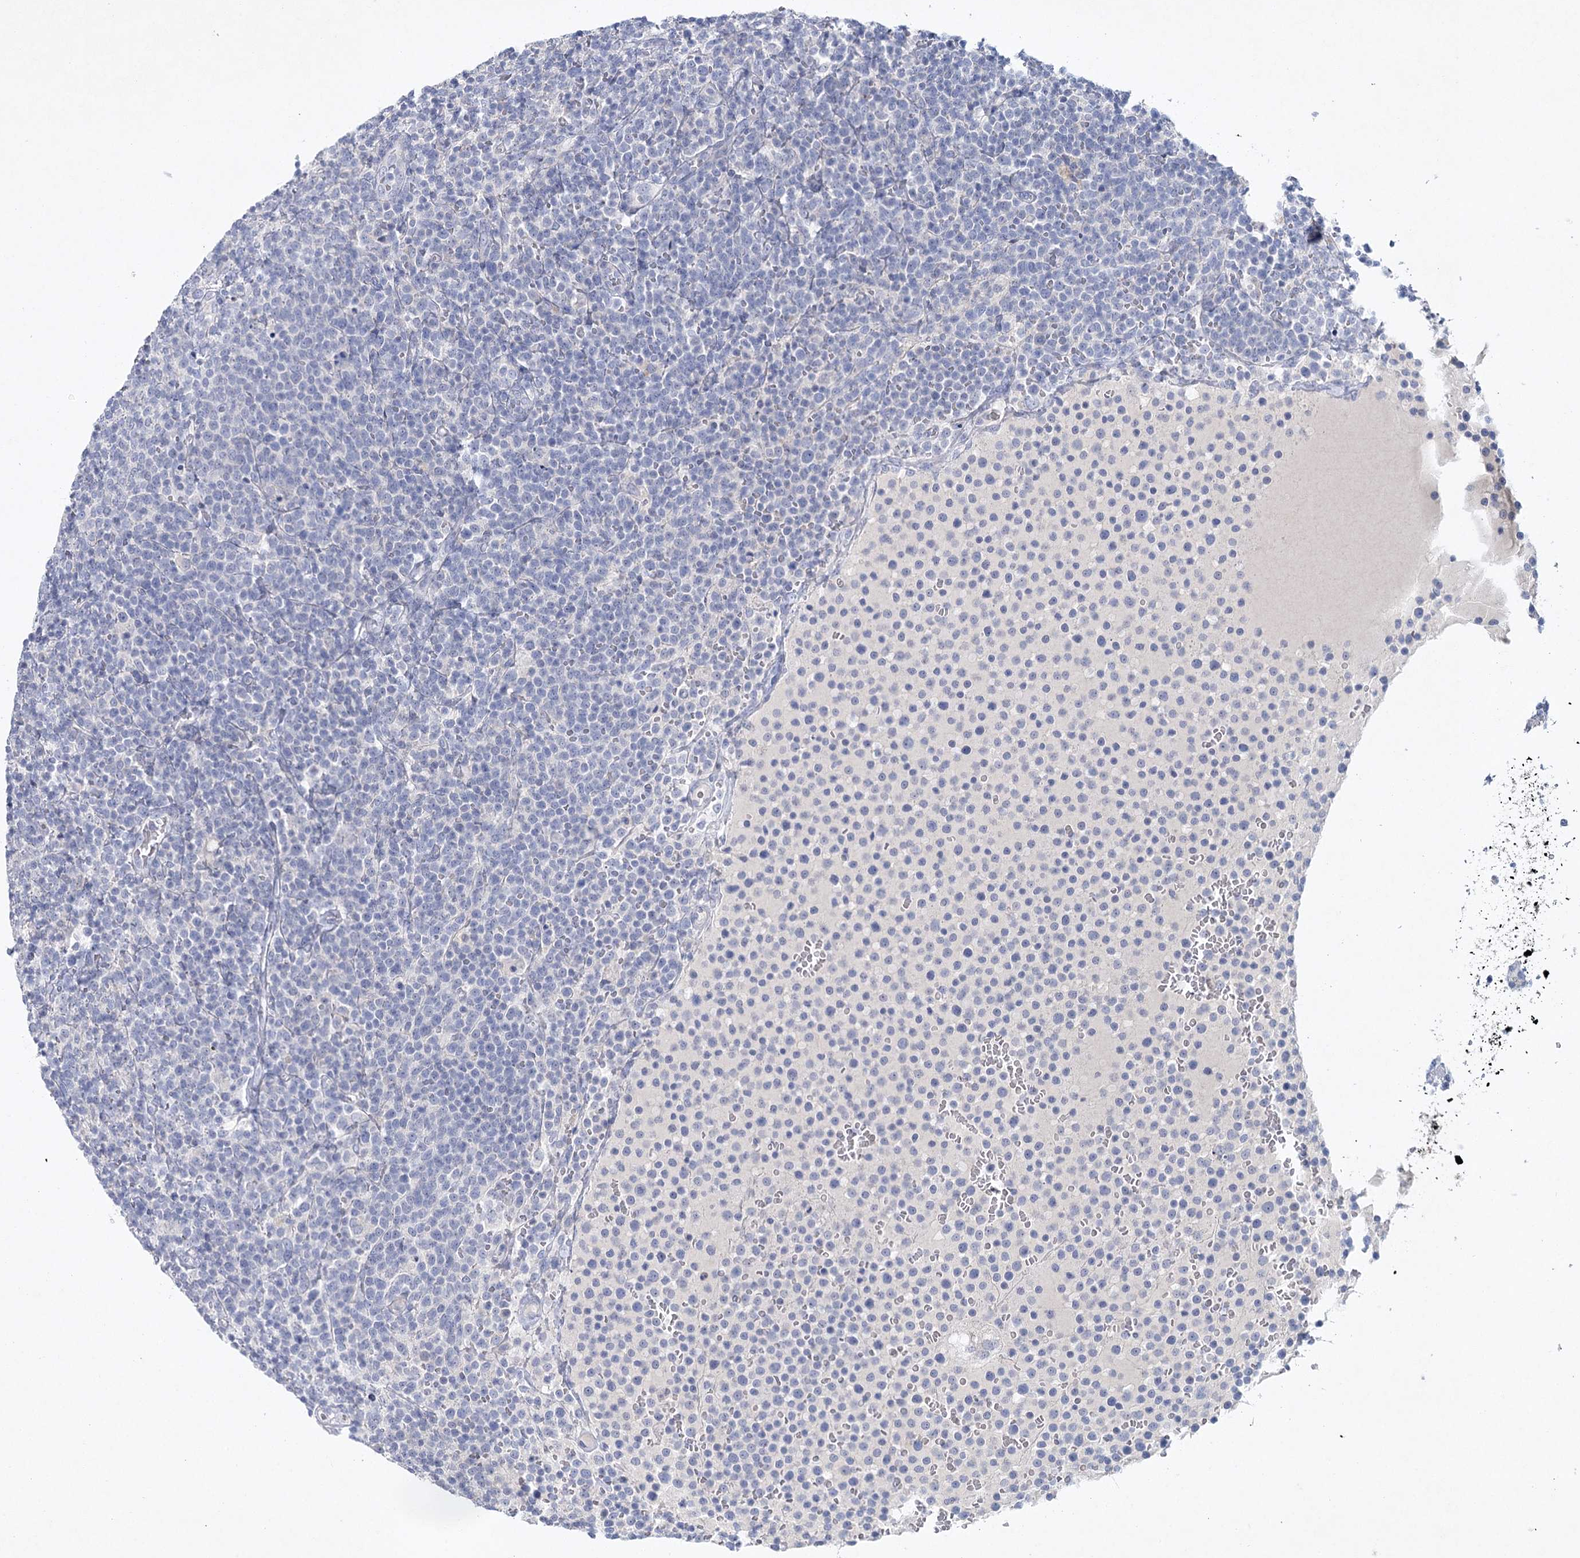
{"staining": {"intensity": "negative", "quantity": "none", "location": "none"}, "tissue": "lymphoma", "cell_type": "Tumor cells", "image_type": "cancer", "snomed": [{"axis": "morphology", "description": "Malignant lymphoma, non-Hodgkin's type, High grade"}, {"axis": "topography", "description": "Lymph node"}], "caption": "Protein analysis of lymphoma shows no significant expression in tumor cells.", "gene": "MAP3K13", "patient": {"sex": "male", "age": 61}}